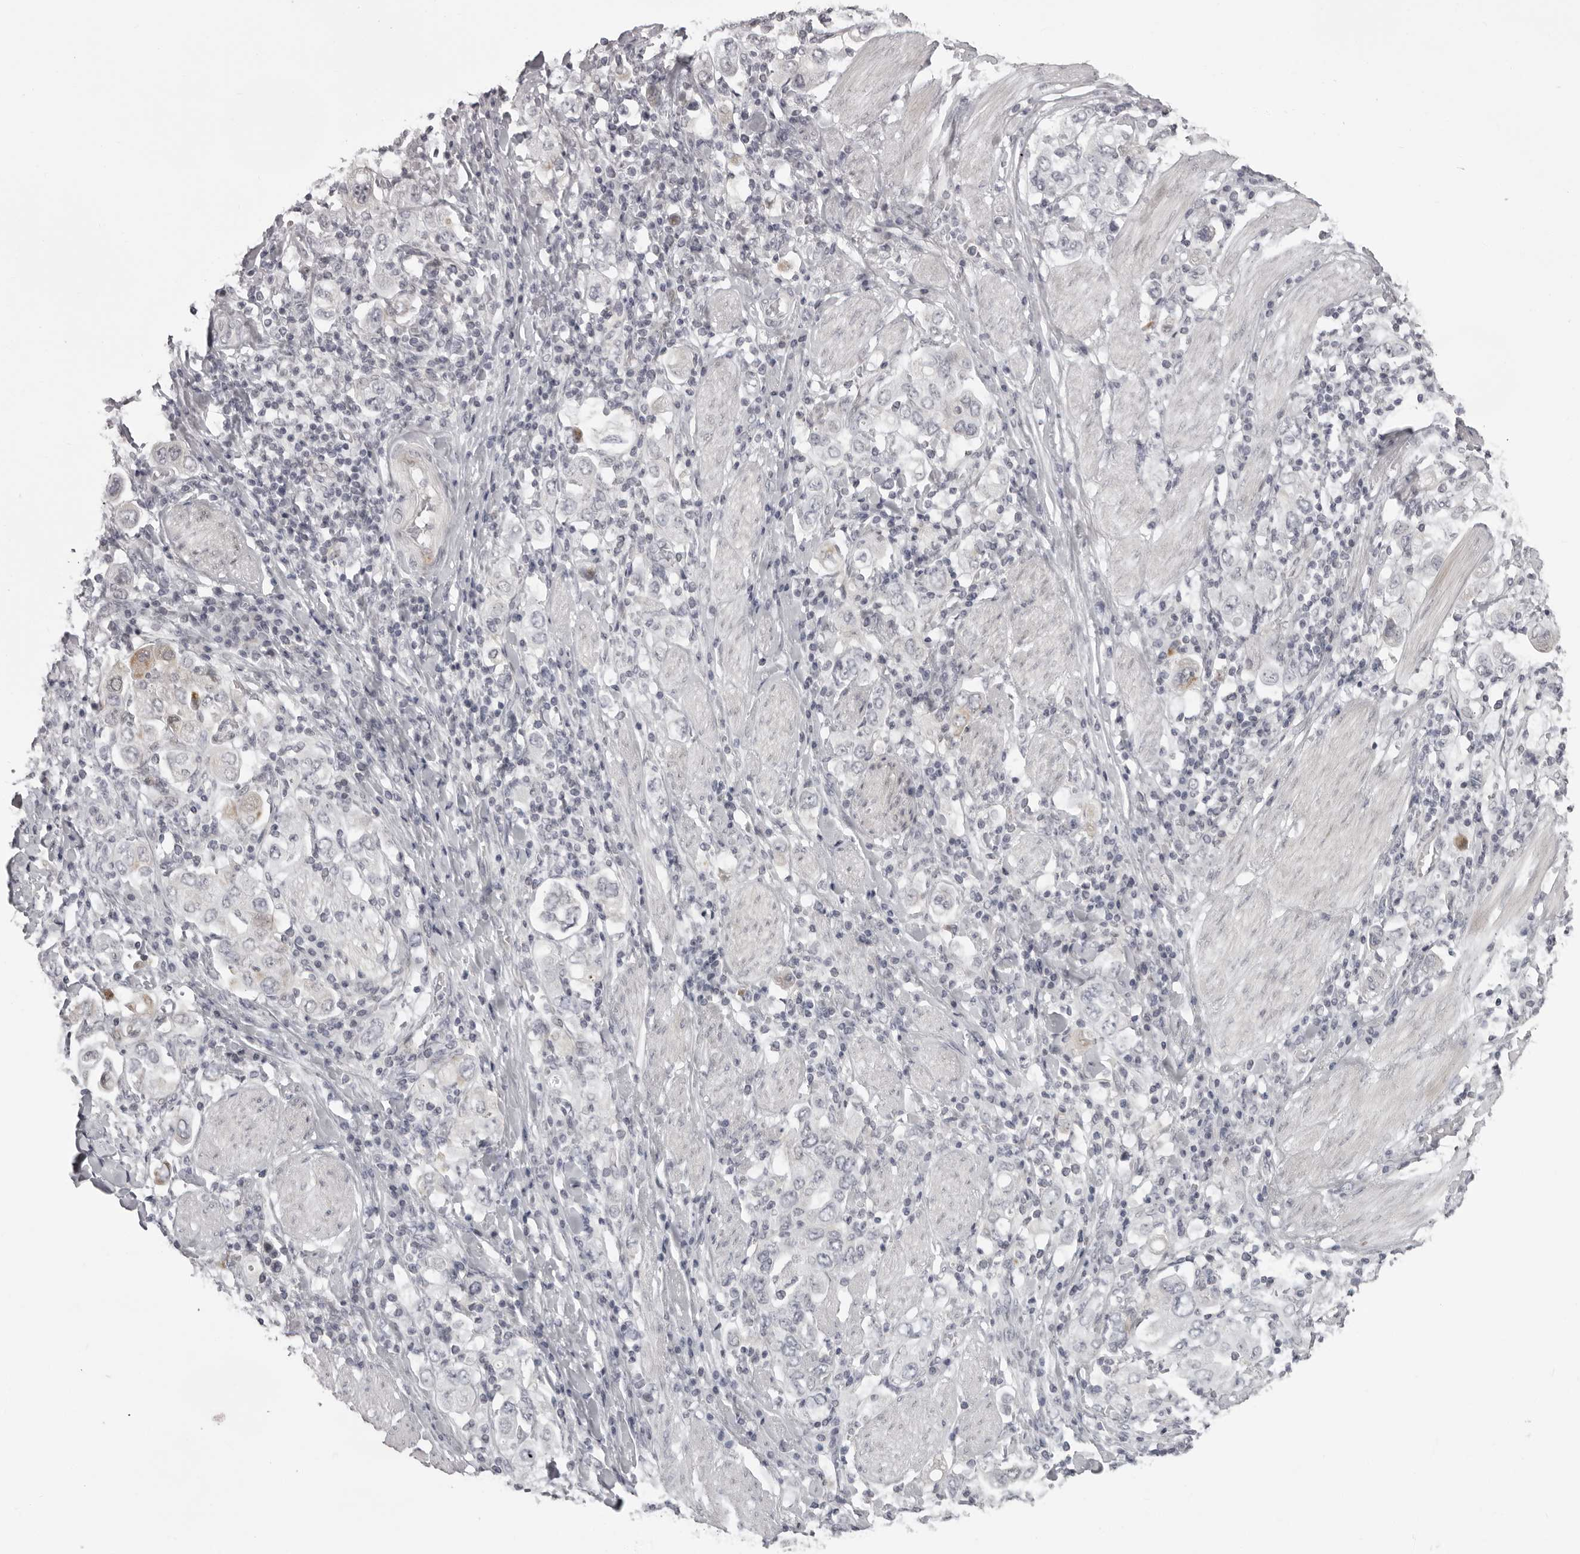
{"staining": {"intensity": "negative", "quantity": "none", "location": "none"}, "tissue": "stomach cancer", "cell_type": "Tumor cells", "image_type": "cancer", "snomed": [{"axis": "morphology", "description": "Adenocarcinoma, NOS"}, {"axis": "topography", "description": "Stomach, upper"}], "caption": "High magnification brightfield microscopy of adenocarcinoma (stomach) stained with DAB (3,3'-diaminobenzidine) (brown) and counterstained with hematoxylin (blue): tumor cells show no significant positivity. (Brightfield microscopy of DAB immunohistochemistry (IHC) at high magnification).", "gene": "NUDT18", "patient": {"sex": "male", "age": 62}}